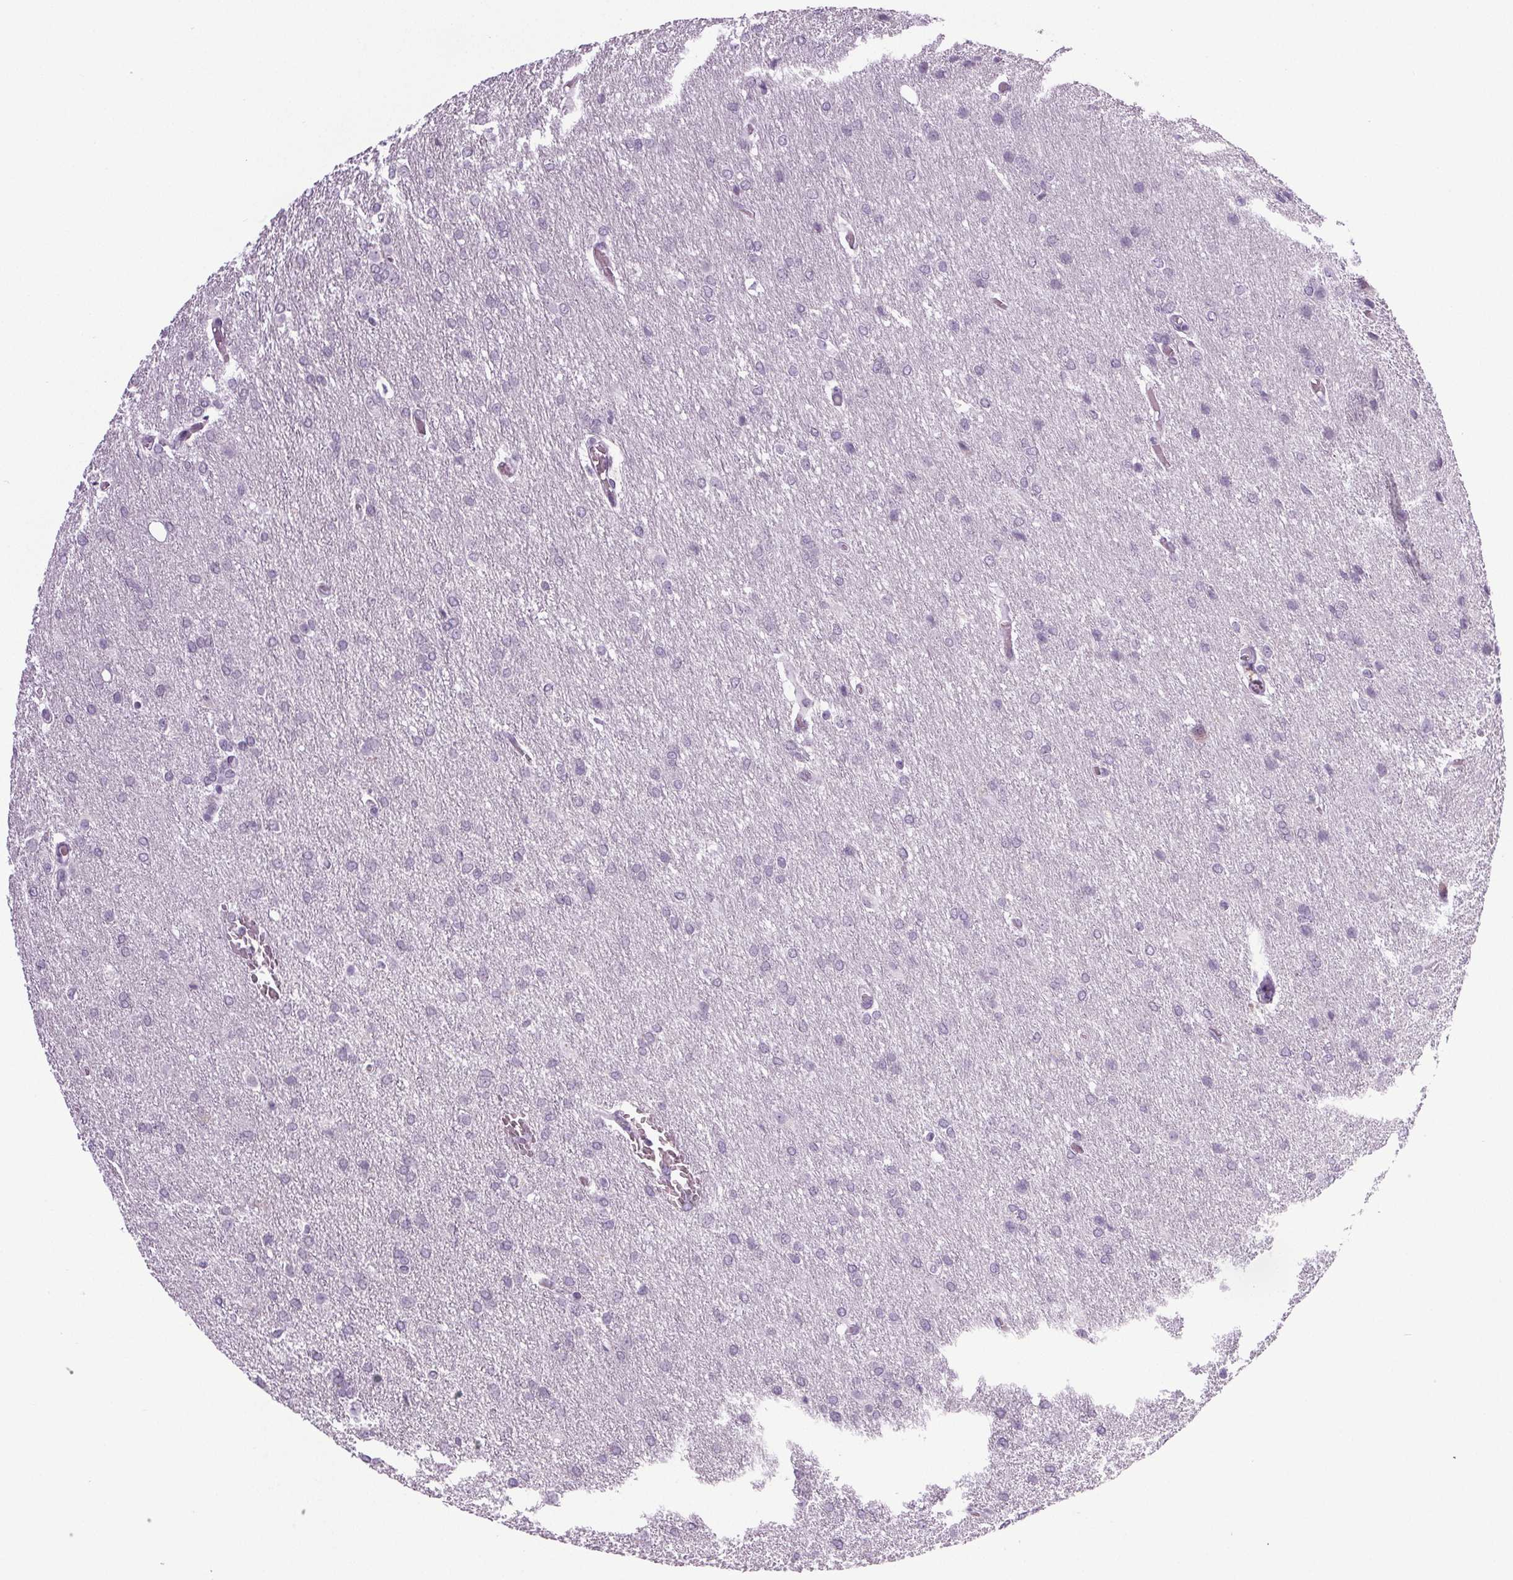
{"staining": {"intensity": "negative", "quantity": "none", "location": "none"}, "tissue": "glioma", "cell_type": "Tumor cells", "image_type": "cancer", "snomed": [{"axis": "morphology", "description": "Glioma, malignant, High grade"}, {"axis": "topography", "description": "Brain"}], "caption": "Immunohistochemistry (IHC) photomicrograph of neoplastic tissue: malignant high-grade glioma stained with DAB exhibits no significant protein staining in tumor cells.", "gene": "IGF2BP1", "patient": {"sex": "male", "age": 68}}